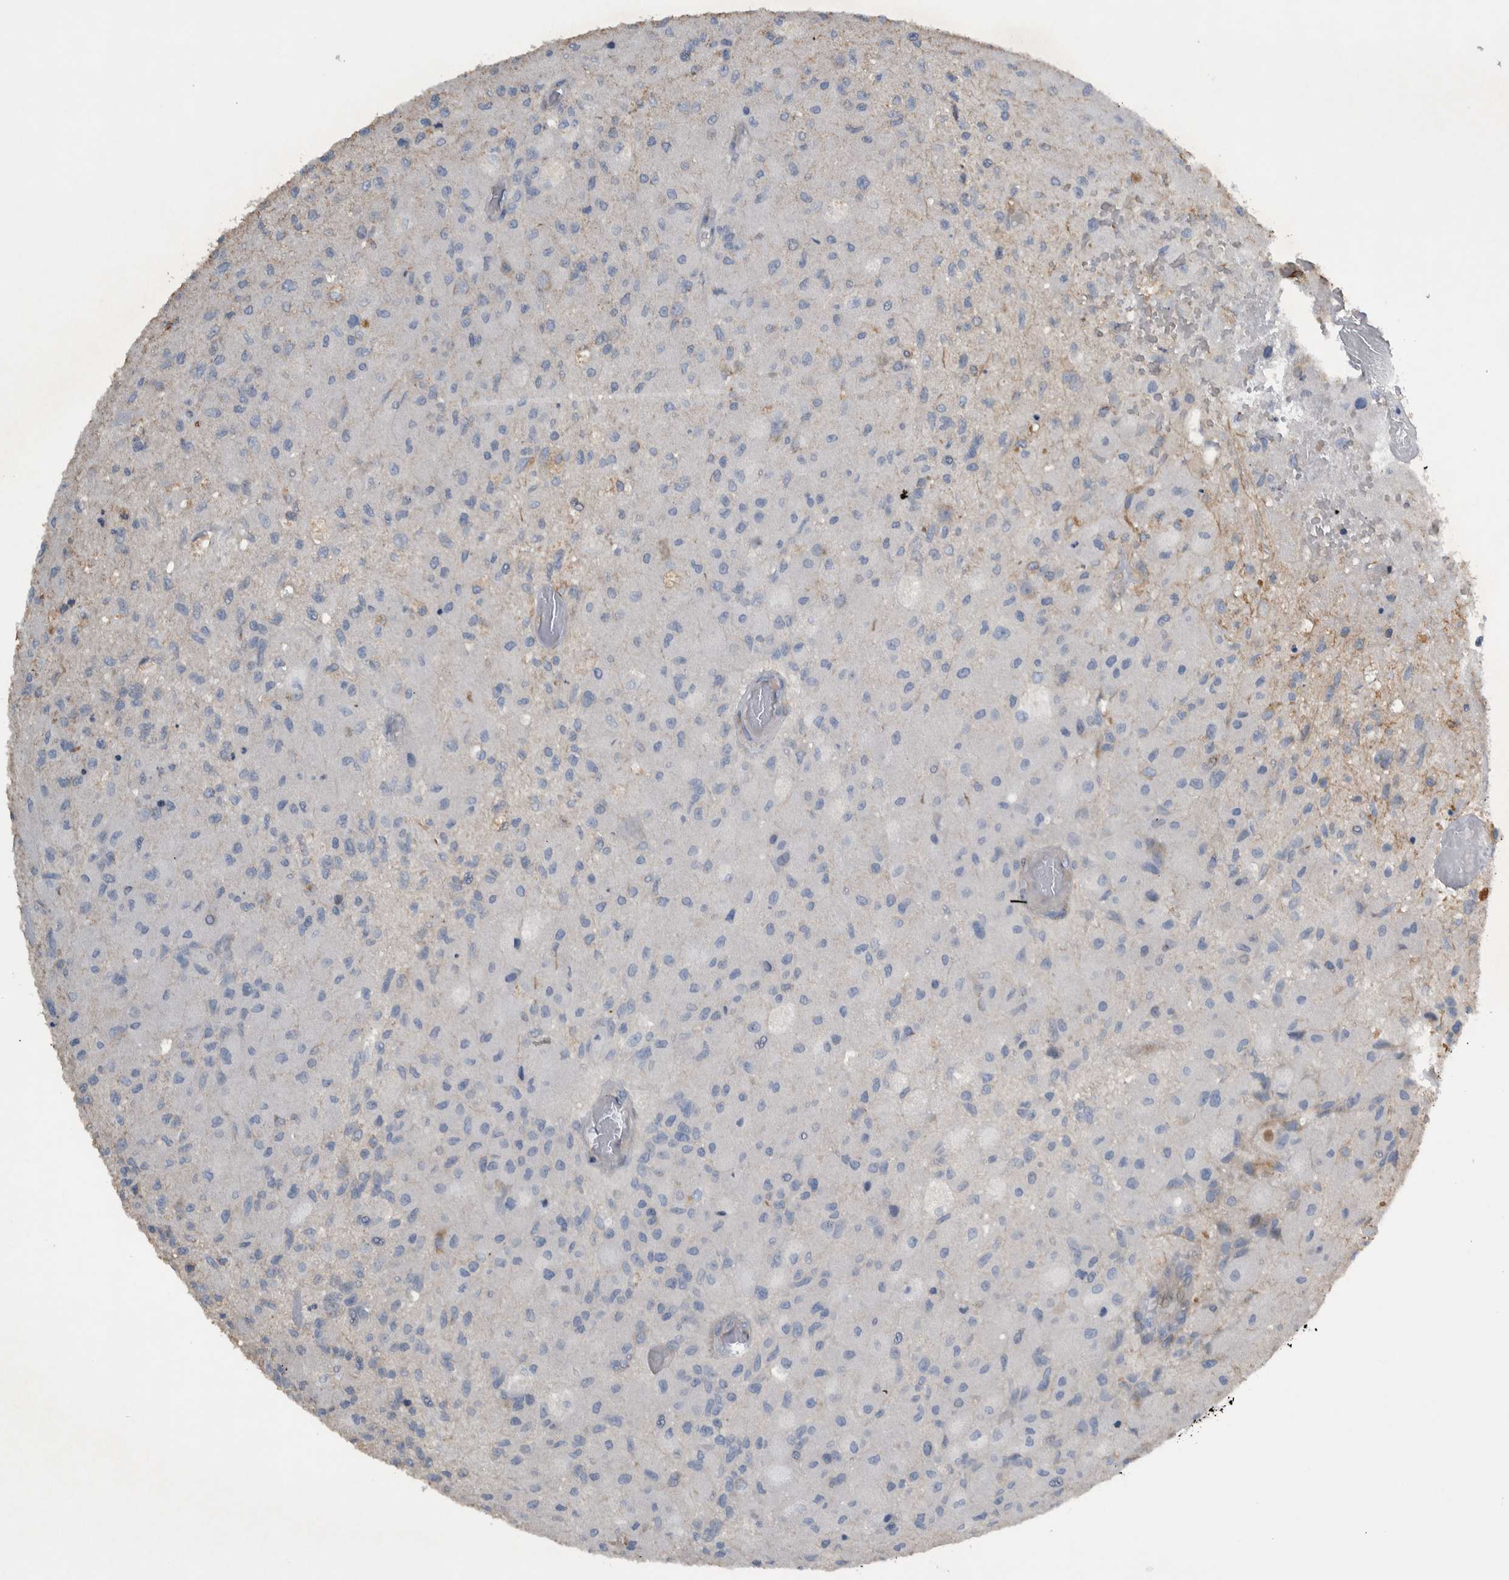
{"staining": {"intensity": "negative", "quantity": "none", "location": "none"}, "tissue": "glioma", "cell_type": "Tumor cells", "image_type": "cancer", "snomed": [{"axis": "morphology", "description": "Normal tissue, NOS"}, {"axis": "morphology", "description": "Glioma, malignant, High grade"}, {"axis": "topography", "description": "Cerebral cortex"}], "caption": "Immunohistochemical staining of glioma reveals no significant expression in tumor cells.", "gene": "NT5C2", "patient": {"sex": "male", "age": 77}}